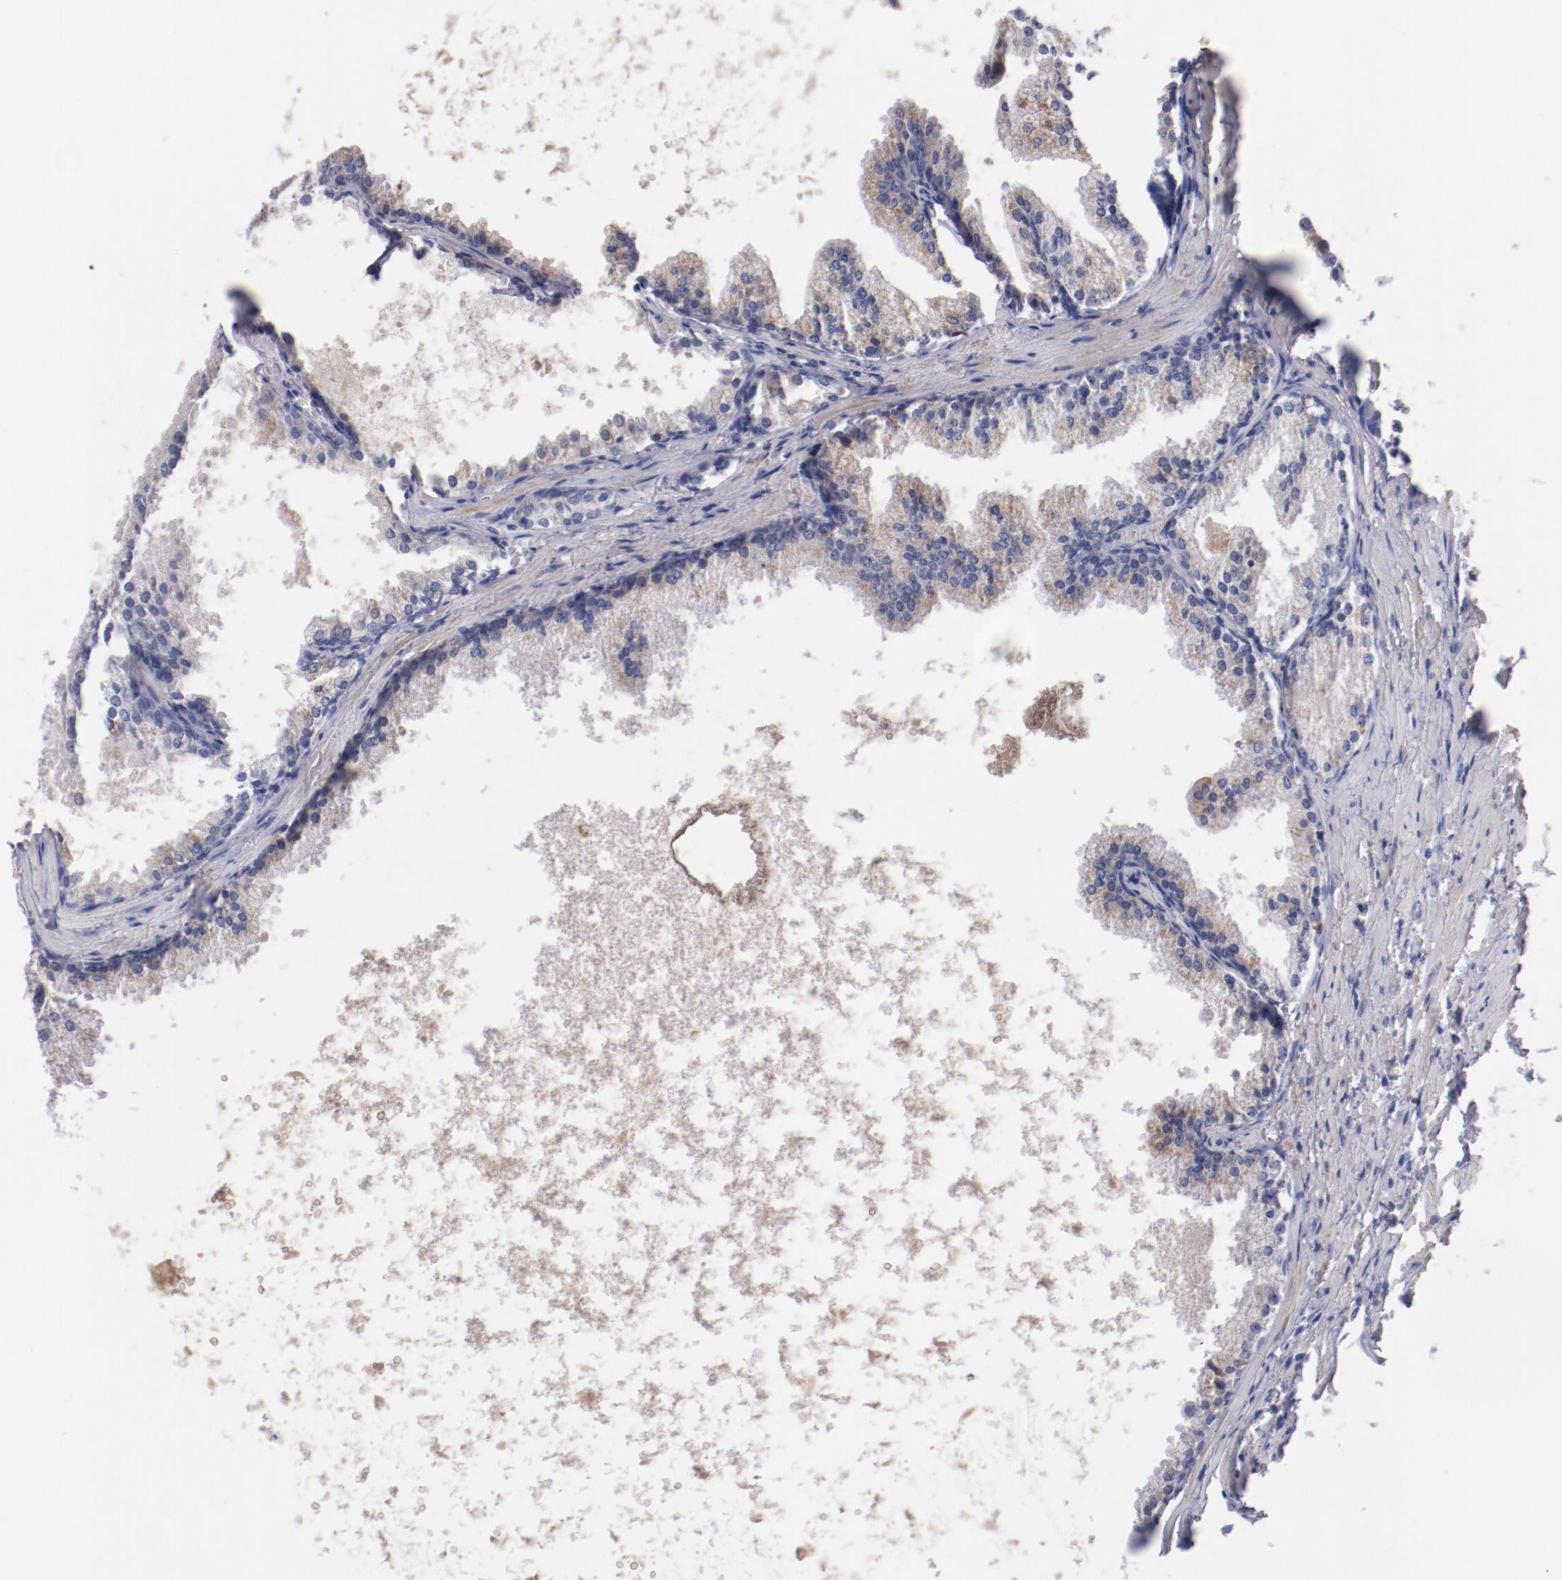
{"staining": {"intensity": "negative", "quantity": "none", "location": "none"}, "tissue": "prostate cancer", "cell_type": "Tumor cells", "image_type": "cancer", "snomed": [{"axis": "morphology", "description": "Adenocarcinoma, Medium grade"}, {"axis": "topography", "description": "Prostate"}], "caption": "Protein analysis of prostate cancer (medium-grade adenocarcinoma) reveals no significant staining in tumor cells. Nuclei are stained in blue.", "gene": "CNTNAP2", "patient": {"sex": "male", "age": 64}}